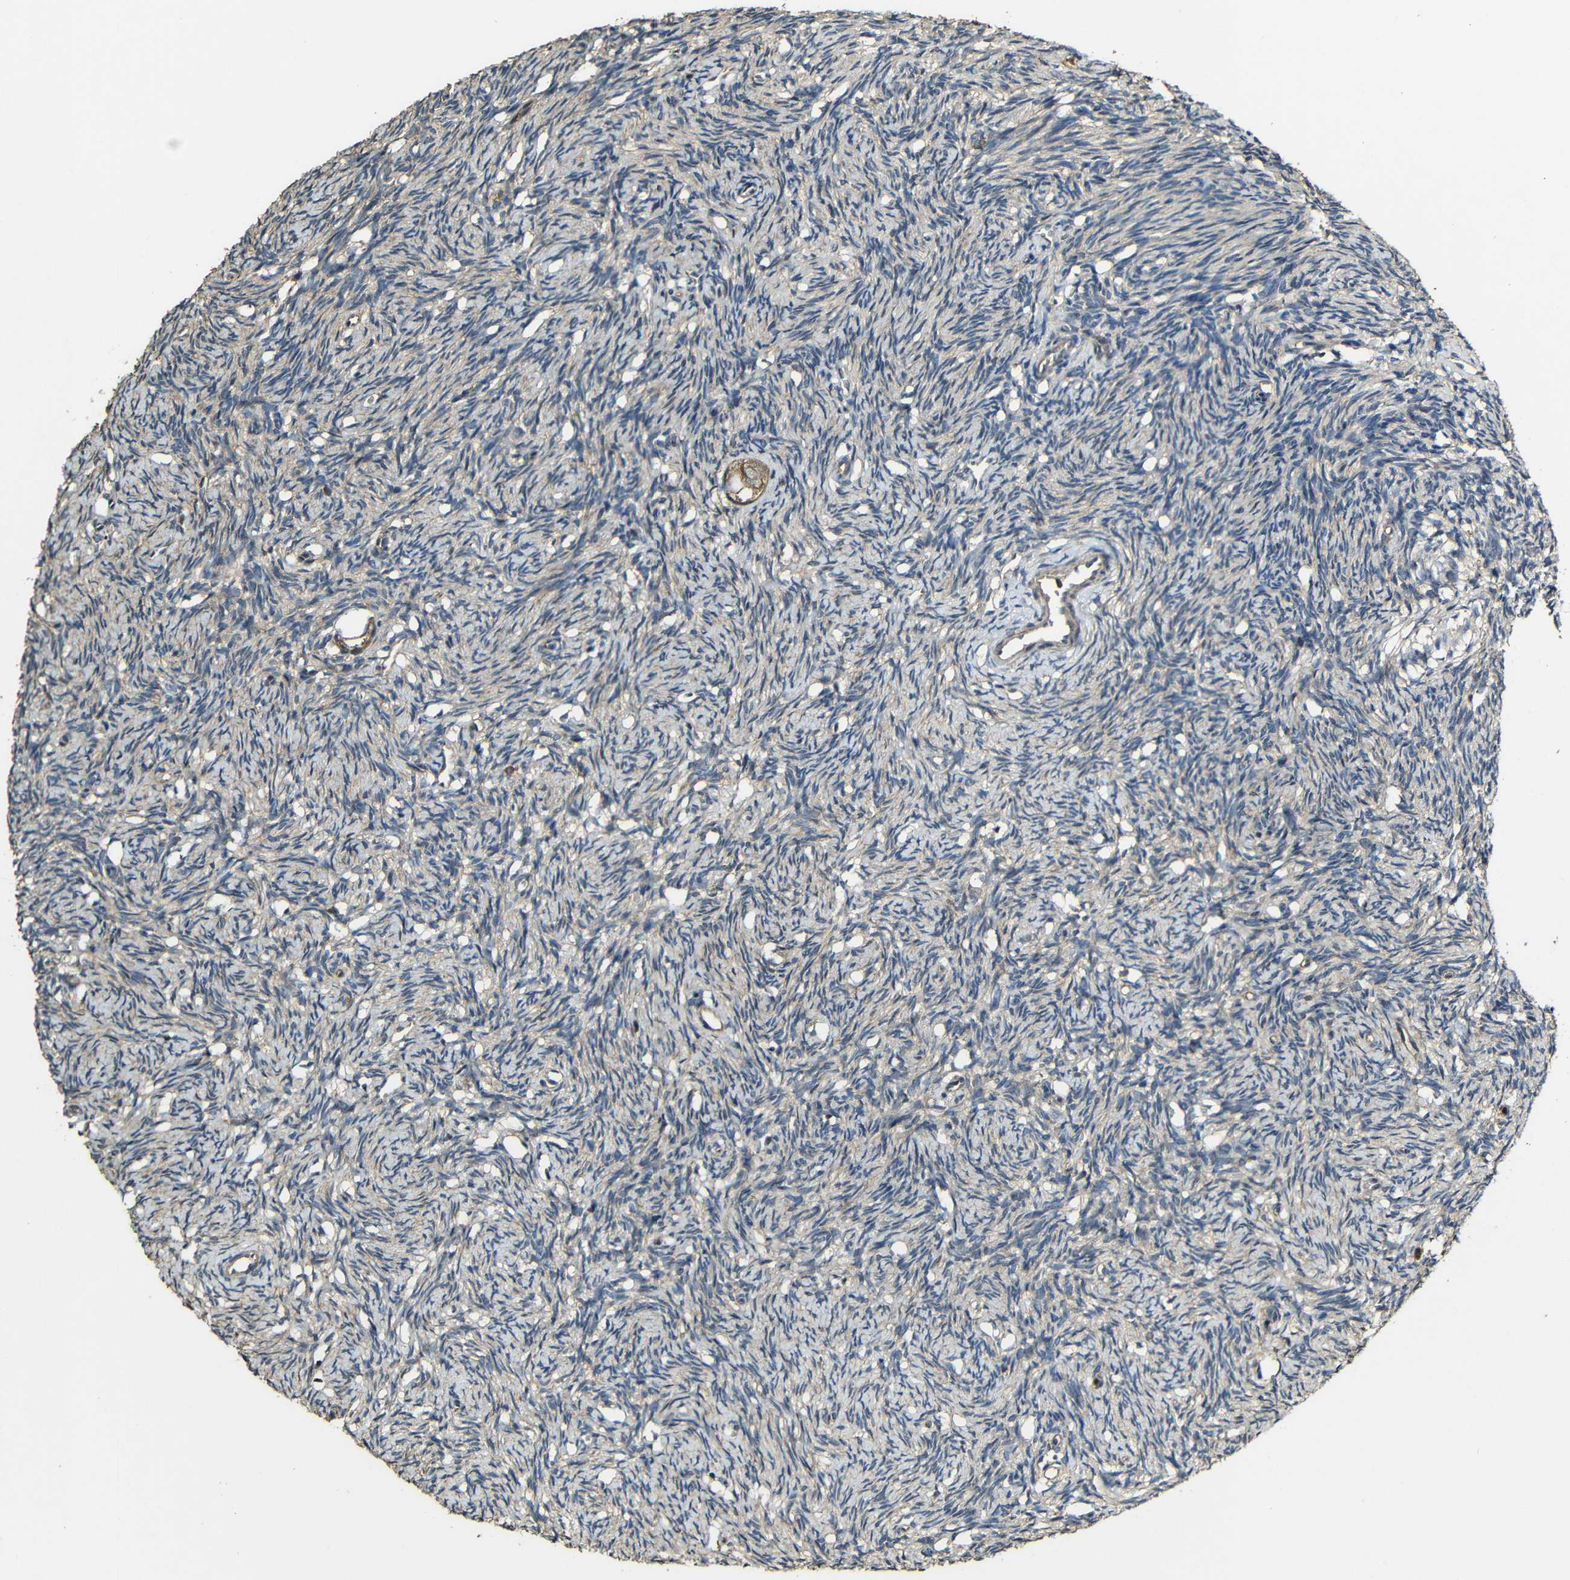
{"staining": {"intensity": "moderate", "quantity": ">75%", "location": "cytoplasmic/membranous"}, "tissue": "ovary", "cell_type": "Follicle cells", "image_type": "normal", "snomed": [{"axis": "morphology", "description": "Normal tissue, NOS"}, {"axis": "topography", "description": "Ovary"}], "caption": "High-magnification brightfield microscopy of benign ovary stained with DAB (brown) and counterstained with hematoxylin (blue). follicle cells exhibit moderate cytoplasmic/membranous expression is appreciated in about>75% of cells.", "gene": "CASP8", "patient": {"sex": "female", "age": 33}}